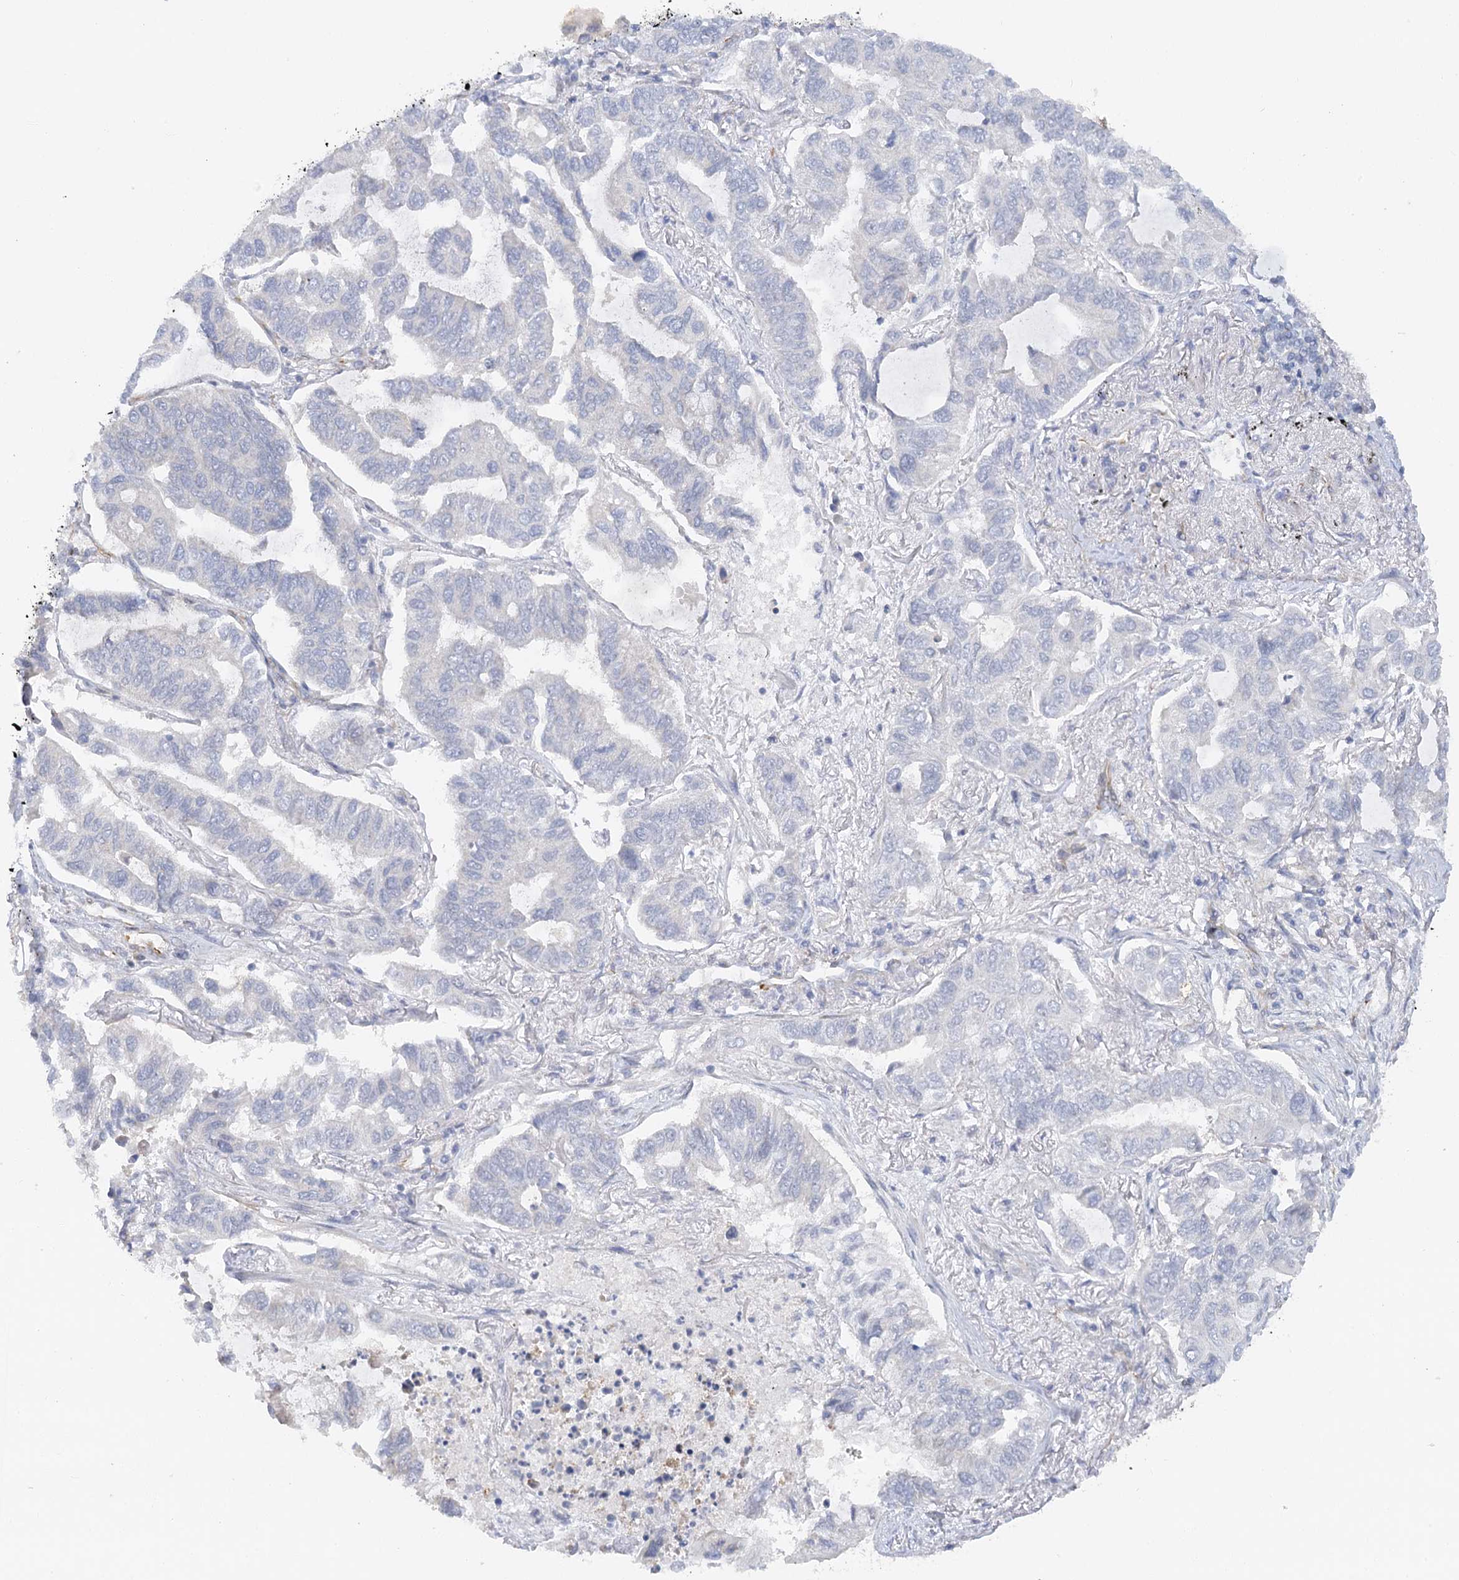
{"staining": {"intensity": "negative", "quantity": "none", "location": "none"}, "tissue": "lung cancer", "cell_type": "Tumor cells", "image_type": "cancer", "snomed": [{"axis": "morphology", "description": "Adenocarcinoma, NOS"}, {"axis": "topography", "description": "Lung"}], "caption": "Immunohistochemistry (IHC) image of neoplastic tissue: lung cancer (adenocarcinoma) stained with DAB shows no significant protein positivity in tumor cells.", "gene": "NELL2", "patient": {"sex": "male", "age": 64}}